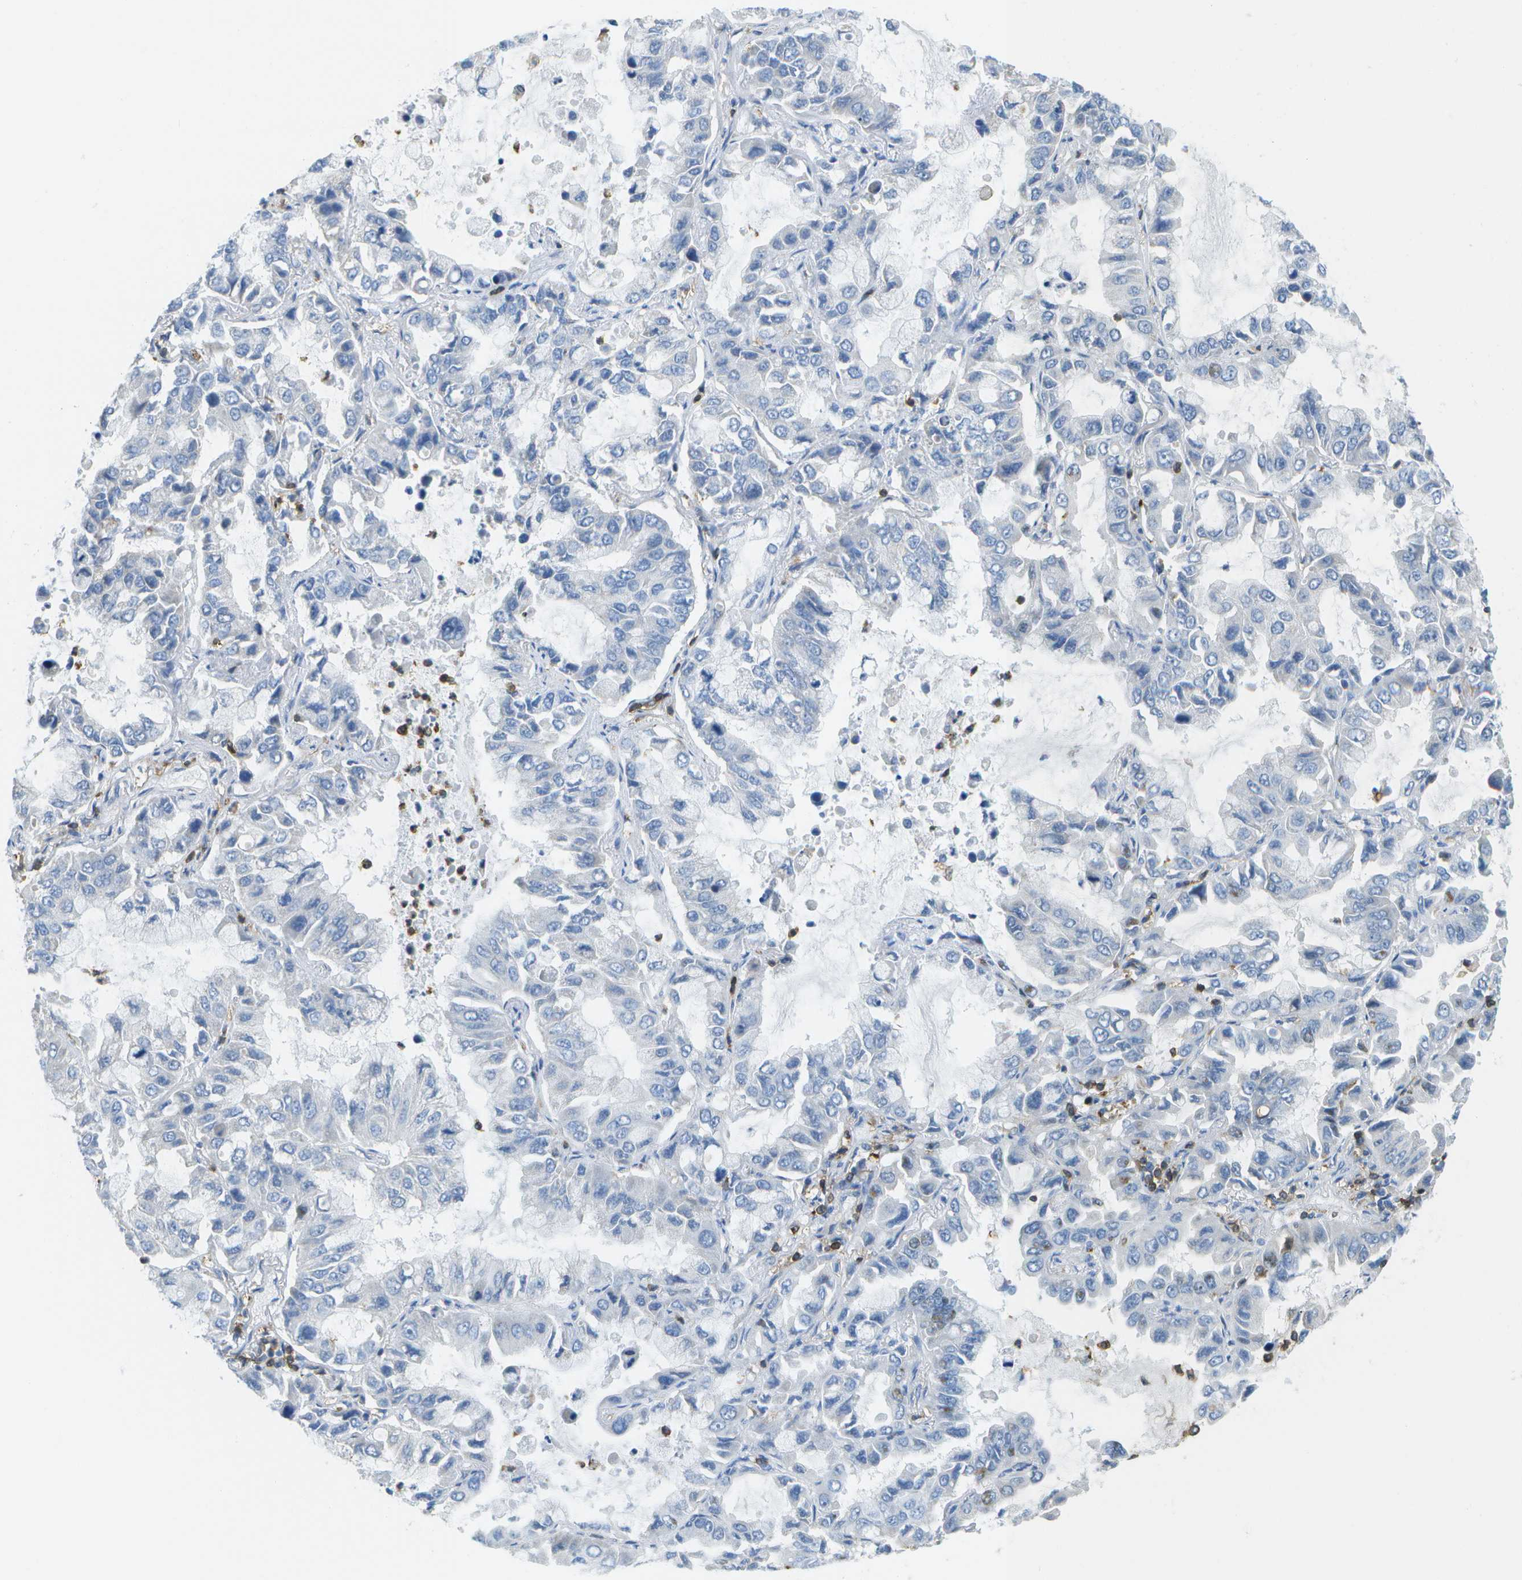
{"staining": {"intensity": "negative", "quantity": "none", "location": "none"}, "tissue": "lung cancer", "cell_type": "Tumor cells", "image_type": "cancer", "snomed": [{"axis": "morphology", "description": "Adenocarcinoma, NOS"}, {"axis": "topography", "description": "Lung"}], "caption": "A high-resolution image shows immunohistochemistry staining of lung adenocarcinoma, which demonstrates no significant staining in tumor cells.", "gene": "RCSD1", "patient": {"sex": "male", "age": 64}}